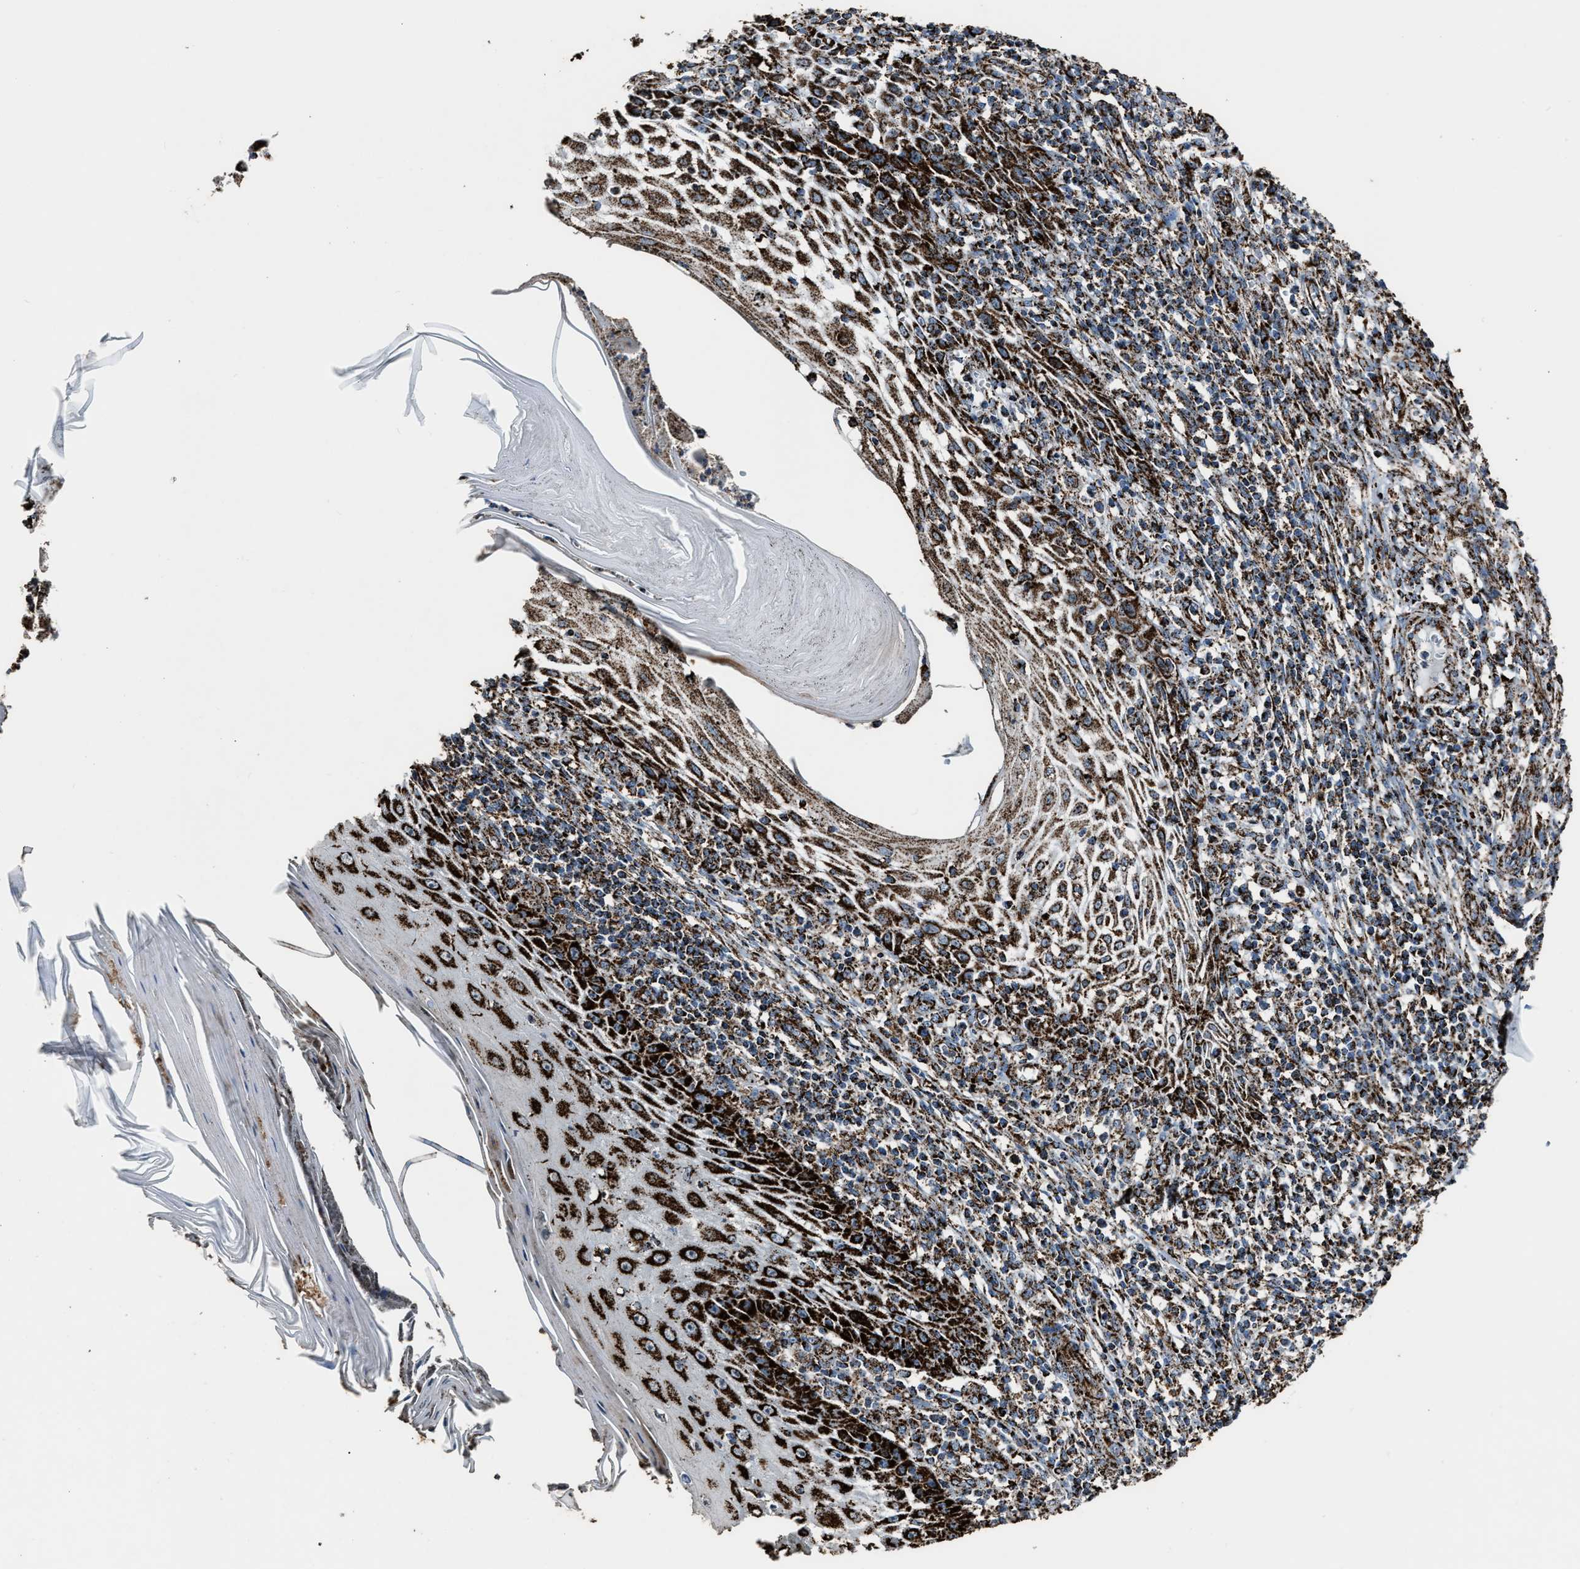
{"staining": {"intensity": "strong", "quantity": ">75%", "location": "cytoplasmic/membranous"}, "tissue": "skin cancer", "cell_type": "Tumor cells", "image_type": "cancer", "snomed": [{"axis": "morphology", "description": "Squamous cell carcinoma, NOS"}, {"axis": "topography", "description": "Skin"}], "caption": "Brown immunohistochemical staining in skin squamous cell carcinoma demonstrates strong cytoplasmic/membranous positivity in approximately >75% of tumor cells. The staining was performed using DAB to visualize the protein expression in brown, while the nuclei were stained in blue with hematoxylin (Magnification: 20x).", "gene": "MDH2", "patient": {"sex": "female", "age": 73}}